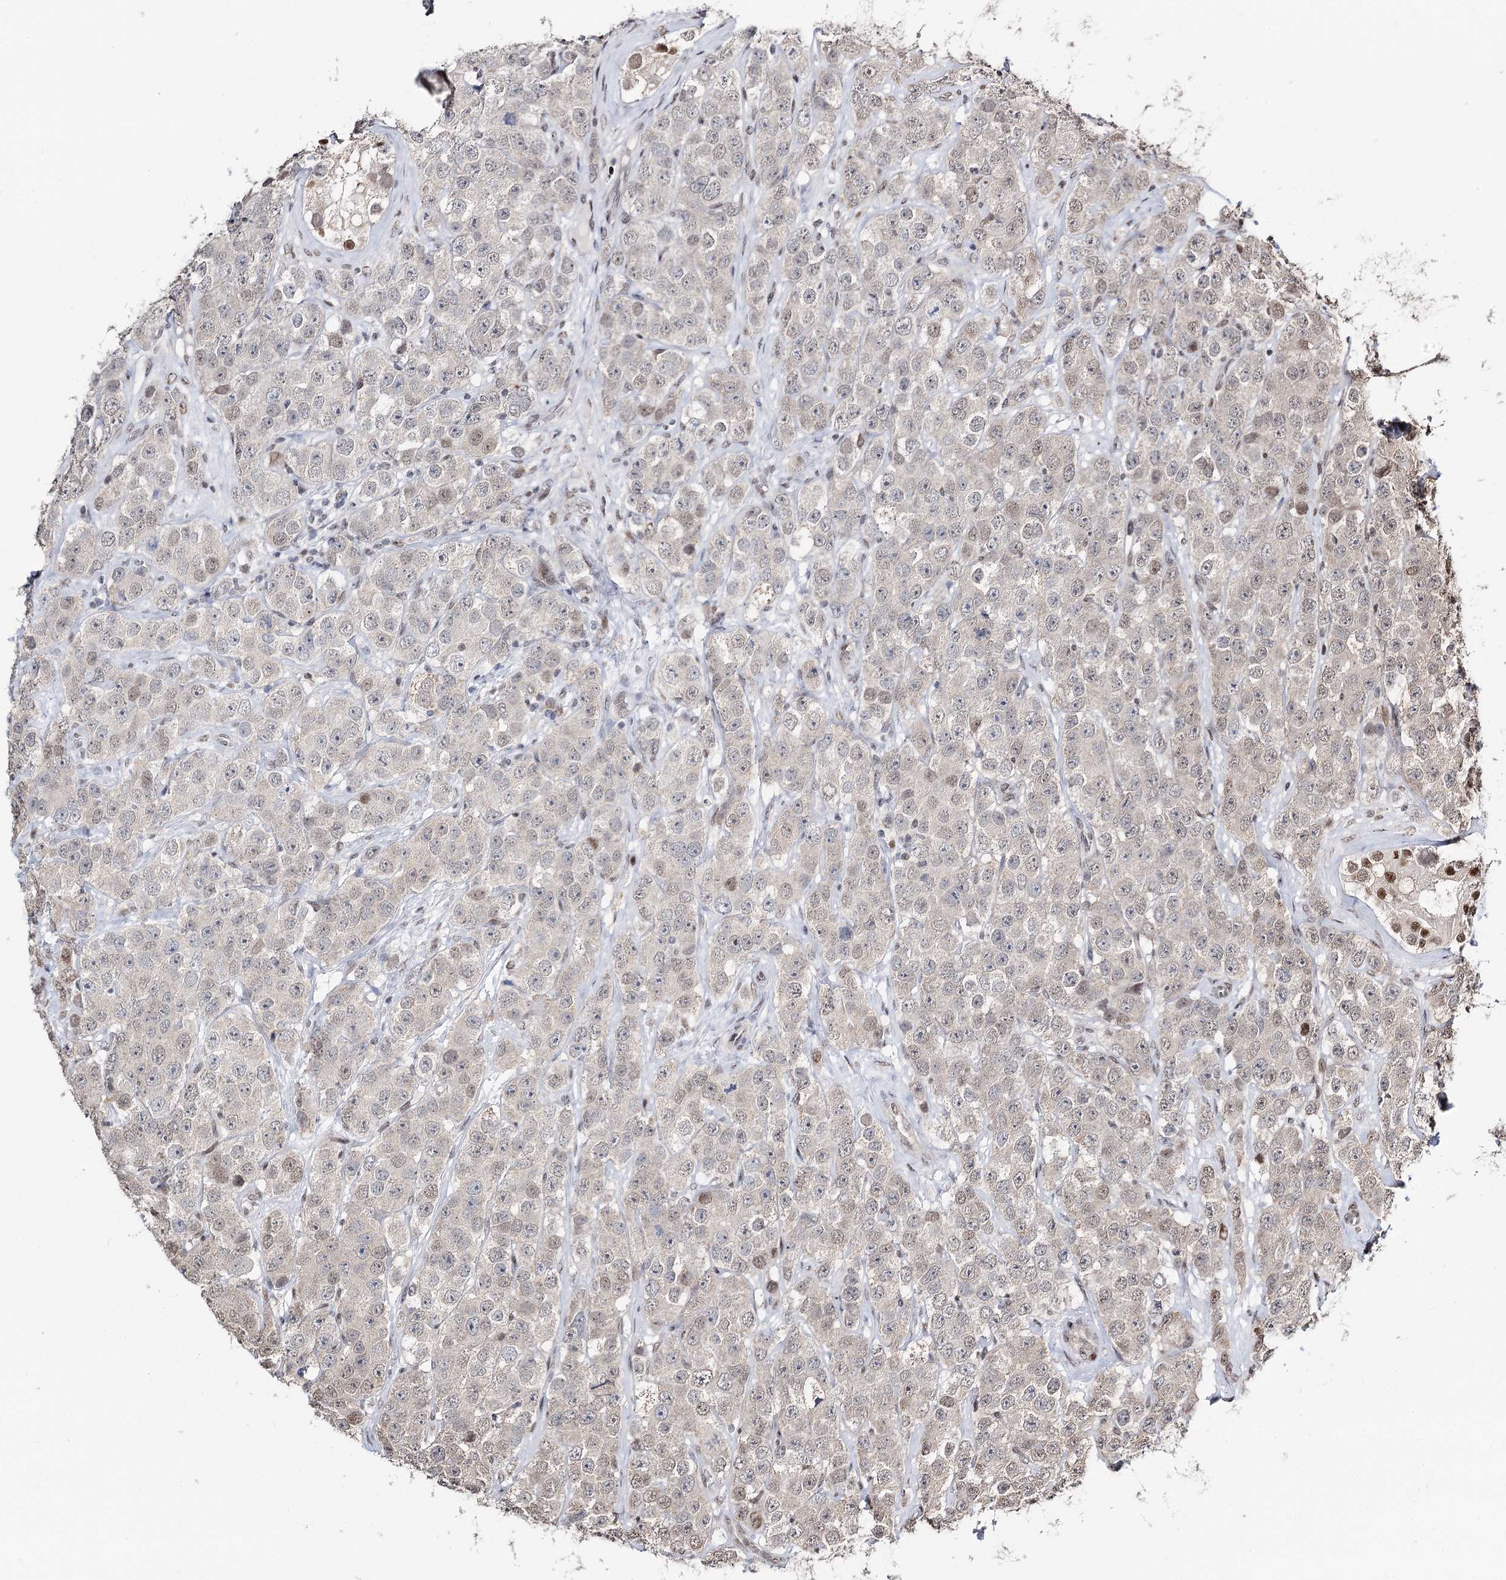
{"staining": {"intensity": "negative", "quantity": "none", "location": "none"}, "tissue": "testis cancer", "cell_type": "Tumor cells", "image_type": "cancer", "snomed": [{"axis": "morphology", "description": "Seminoma, NOS"}, {"axis": "topography", "description": "Testis"}], "caption": "The immunohistochemistry (IHC) histopathology image has no significant staining in tumor cells of testis seminoma tissue.", "gene": "RPS27A", "patient": {"sex": "male", "age": 28}}